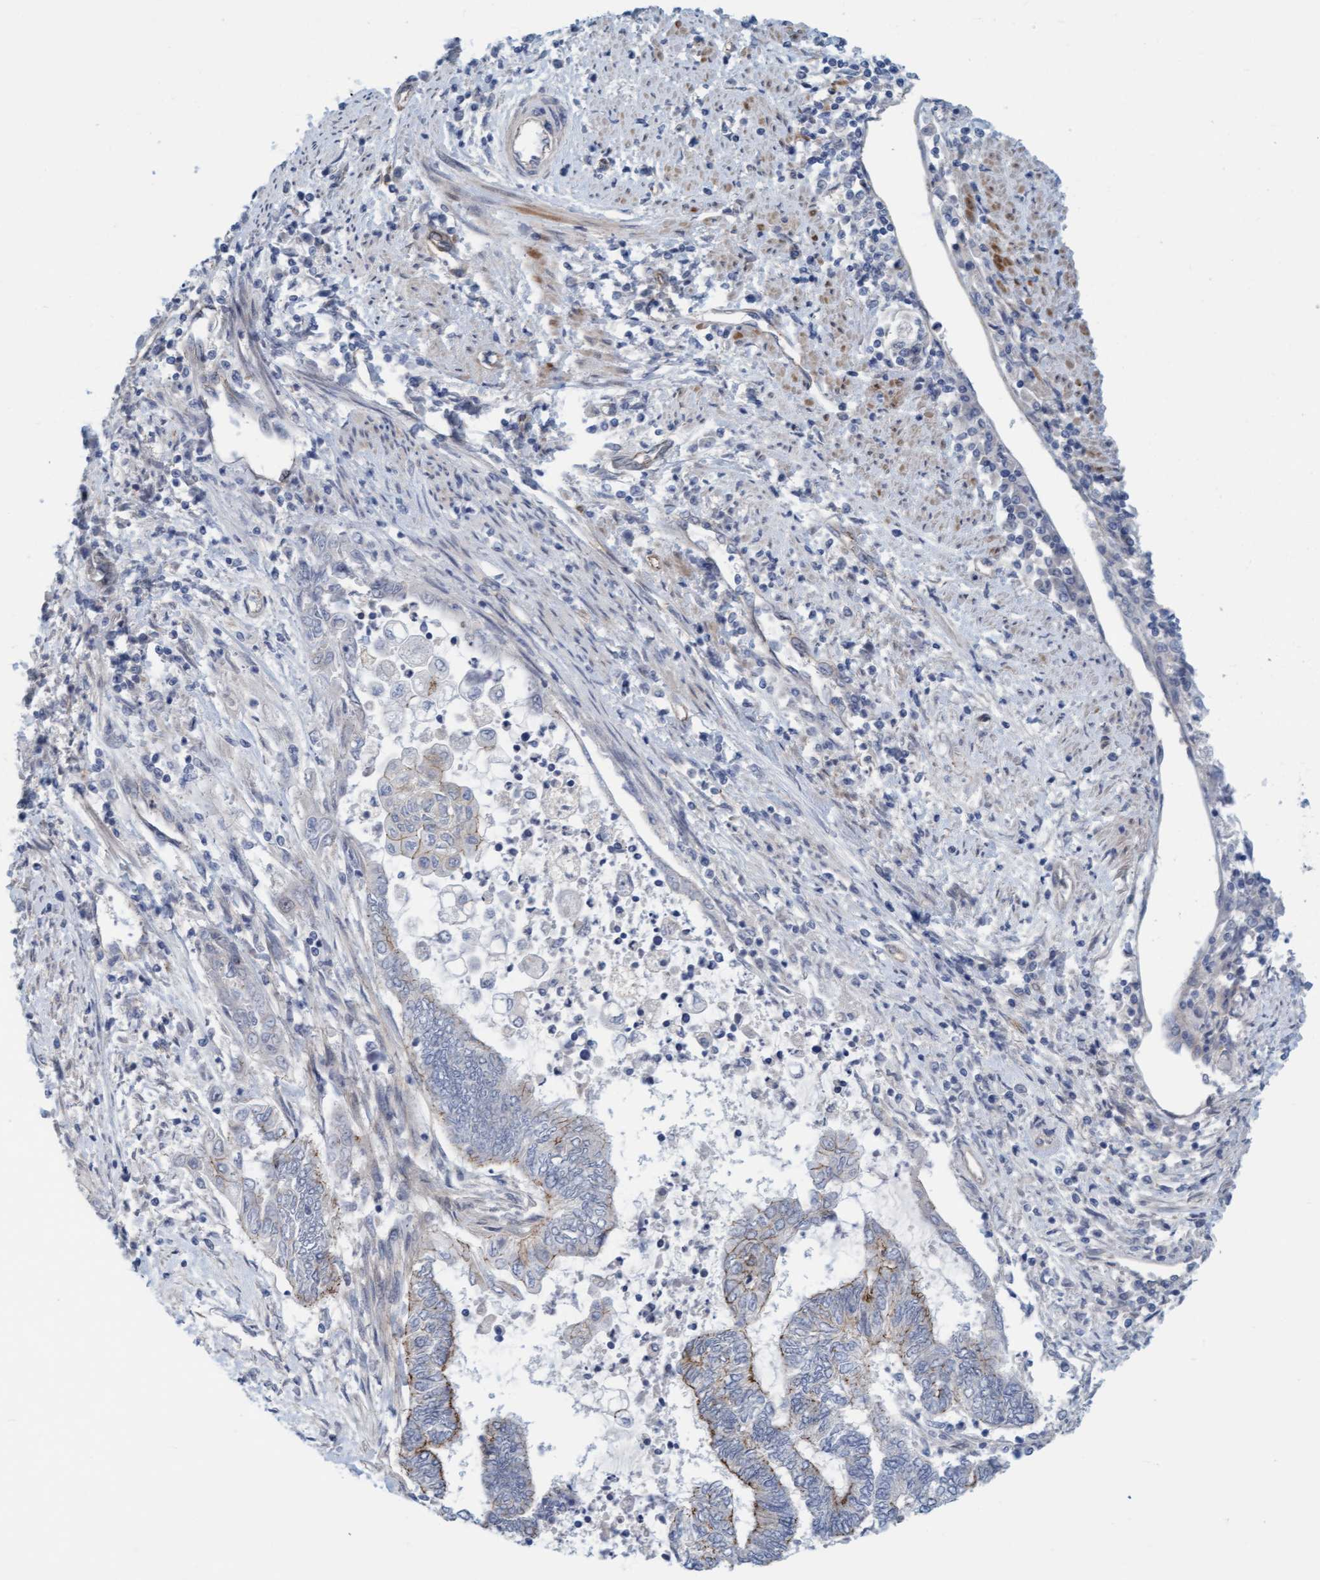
{"staining": {"intensity": "negative", "quantity": "none", "location": "none"}, "tissue": "endometrial cancer", "cell_type": "Tumor cells", "image_type": "cancer", "snomed": [{"axis": "morphology", "description": "Adenocarcinoma, NOS"}, {"axis": "topography", "description": "Uterus"}, {"axis": "topography", "description": "Endometrium"}], "caption": "Tumor cells are negative for protein expression in human adenocarcinoma (endometrial).", "gene": "KRBA2", "patient": {"sex": "female", "age": 70}}